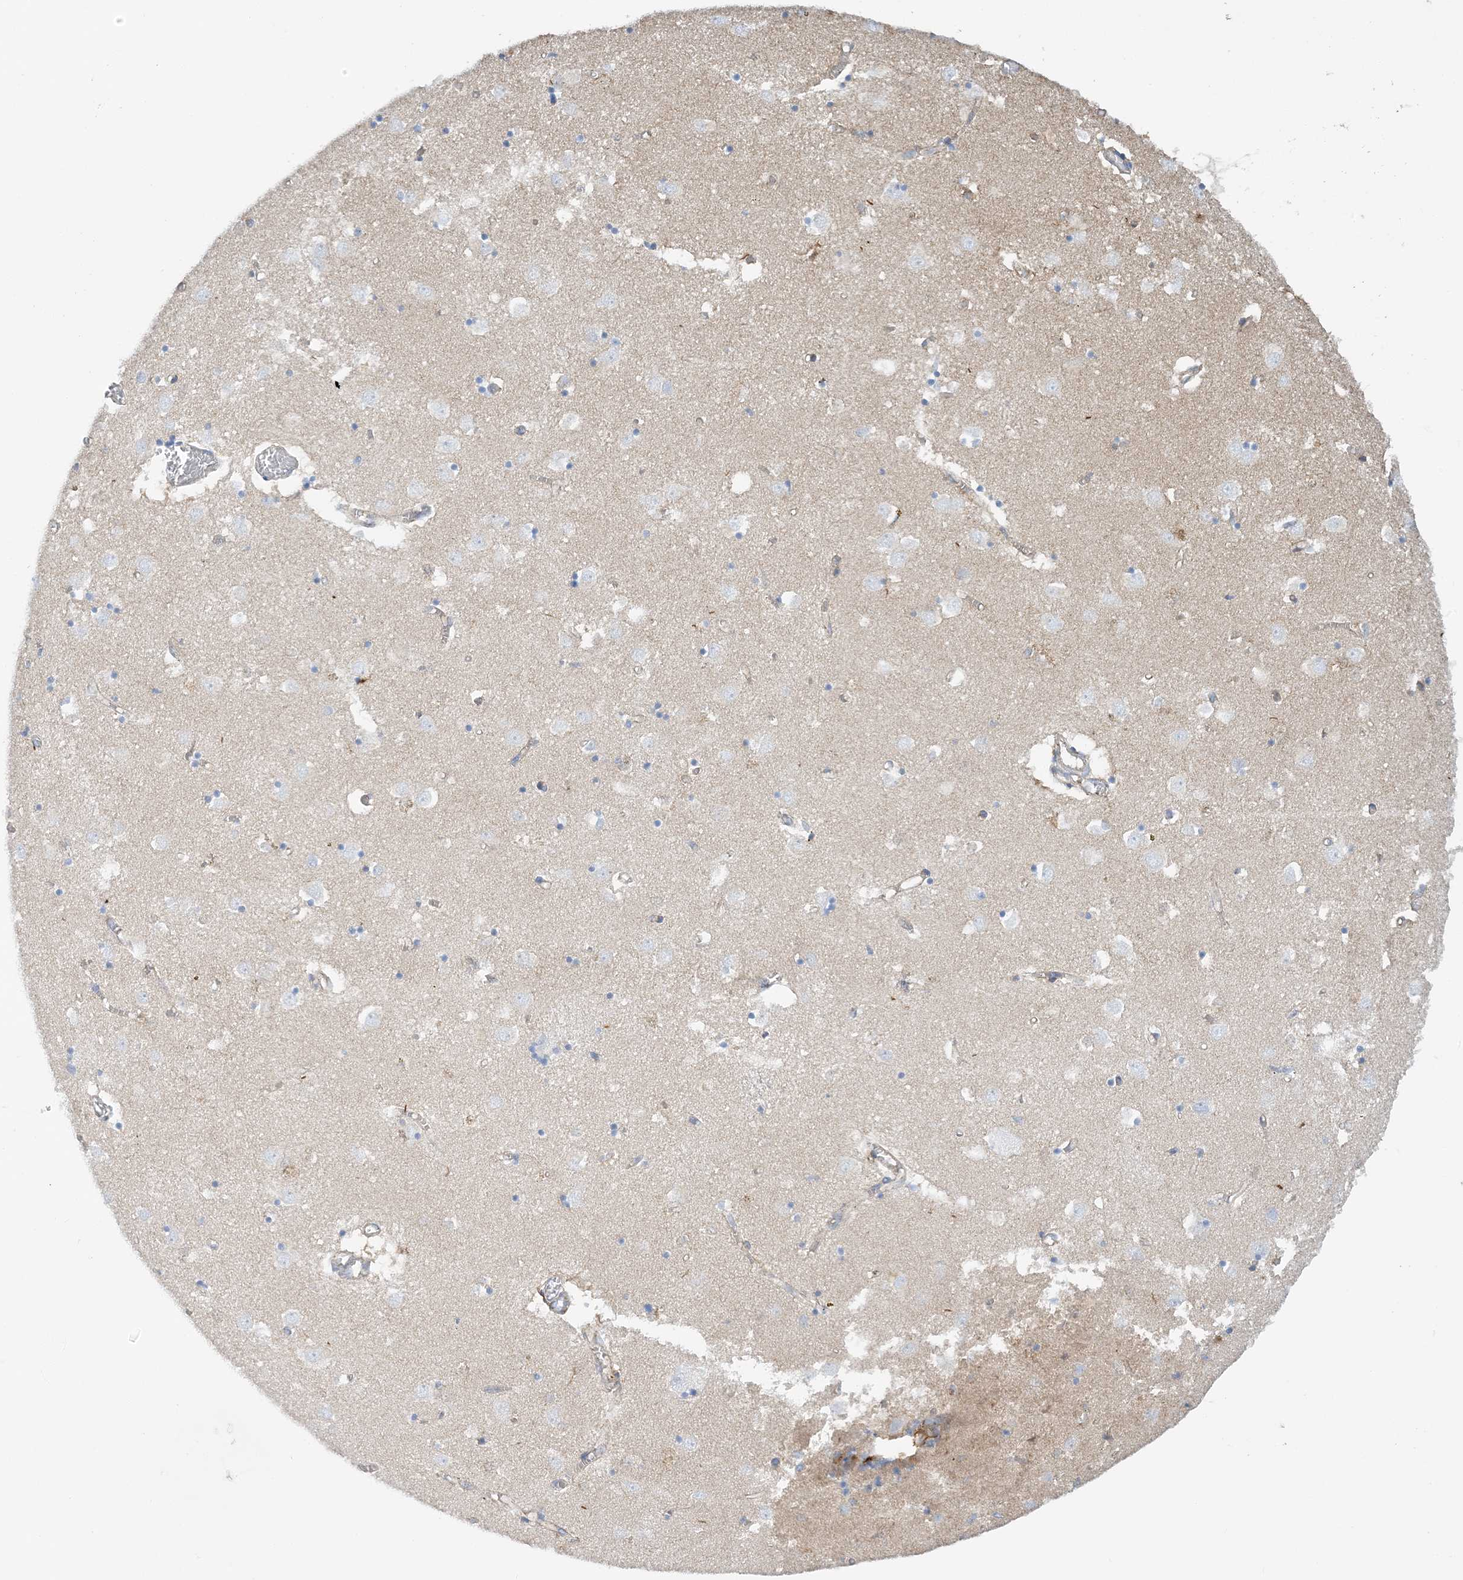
{"staining": {"intensity": "negative", "quantity": "none", "location": "none"}, "tissue": "caudate", "cell_type": "Glial cells", "image_type": "normal", "snomed": [{"axis": "morphology", "description": "Normal tissue, NOS"}, {"axis": "topography", "description": "Lateral ventricle wall"}], "caption": "High power microscopy histopathology image of an IHC micrograph of normal caudate, revealing no significant expression in glial cells.", "gene": "CALHM5", "patient": {"sex": "male", "age": 70}}